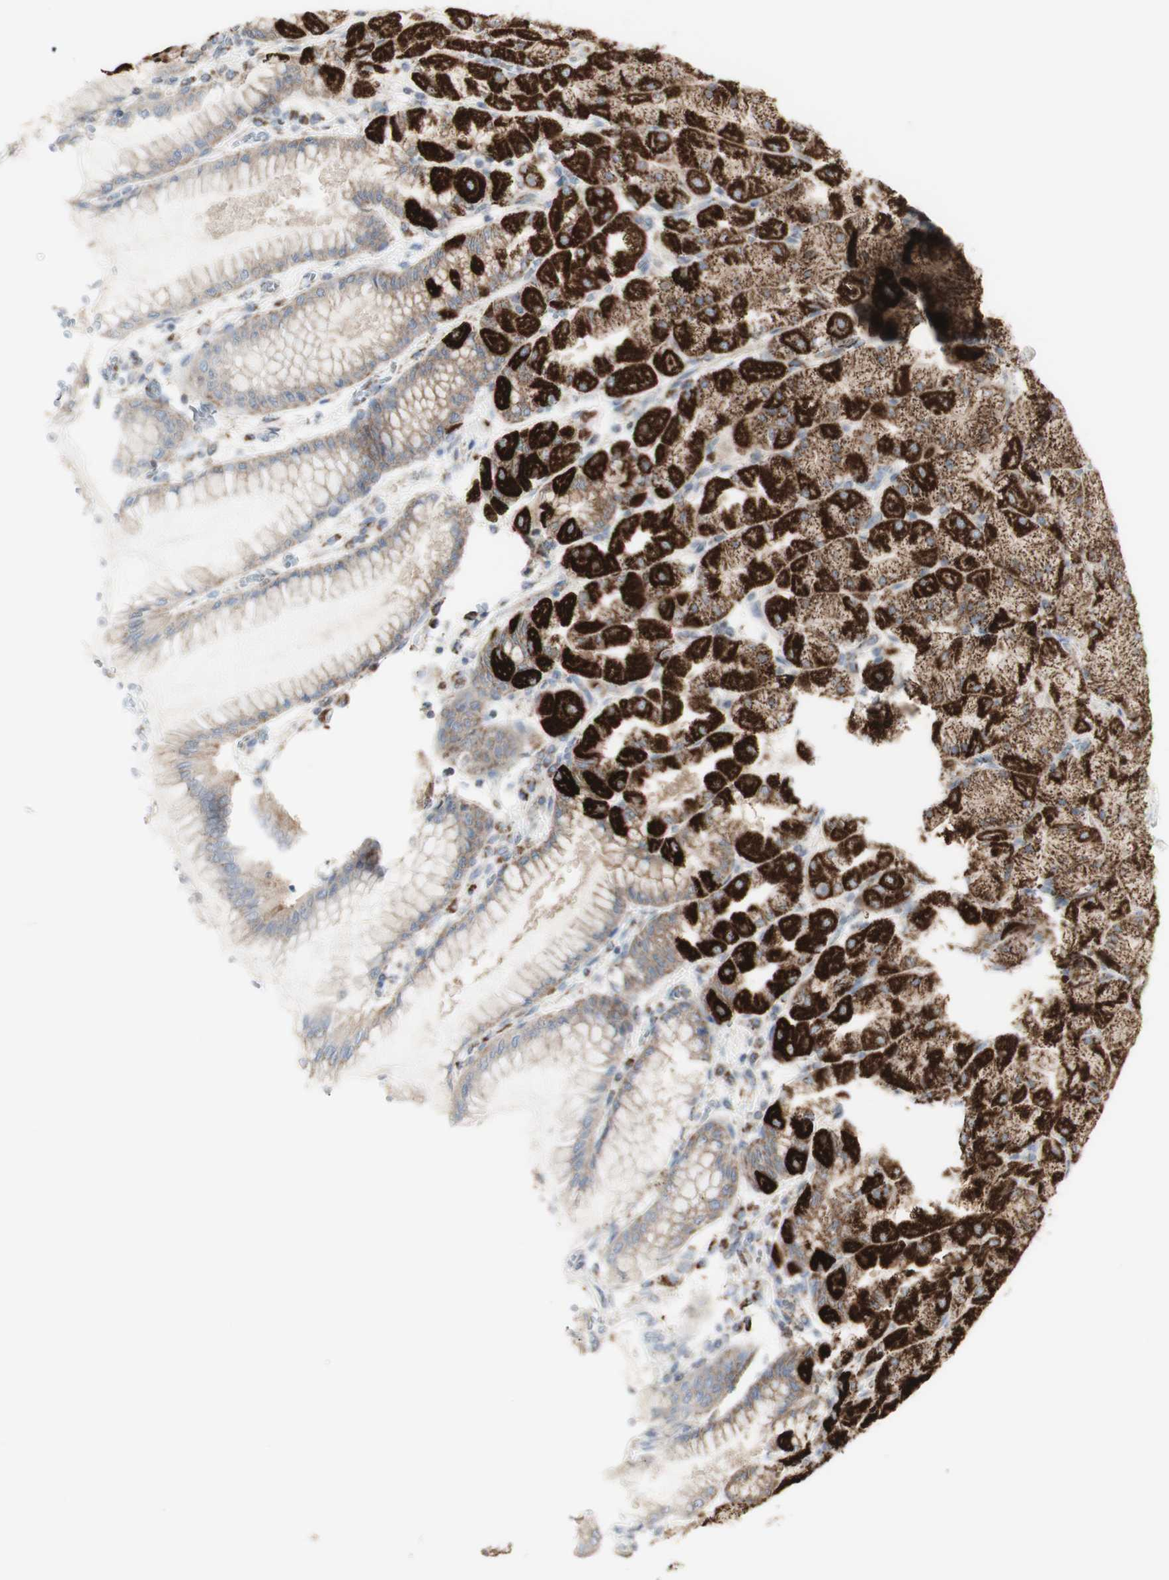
{"staining": {"intensity": "strong", "quantity": "25%-75%", "location": "cytoplasmic/membranous"}, "tissue": "stomach", "cell_type": "Glandular cells", "image_type": "normal", "snomed": [{"axis": "morphology", "description": "Normal tissue, NOS"}, {"axis": "topography", "description": "Stomach, upper"}], "caption": "The histopathology image exhibits a brown stain indicating the presence of a protein in the cytoplasmic/membranous of glandular cells in stomach.", "gene": "C3orf52", "patient": {"sex": "female", "age": 56}}